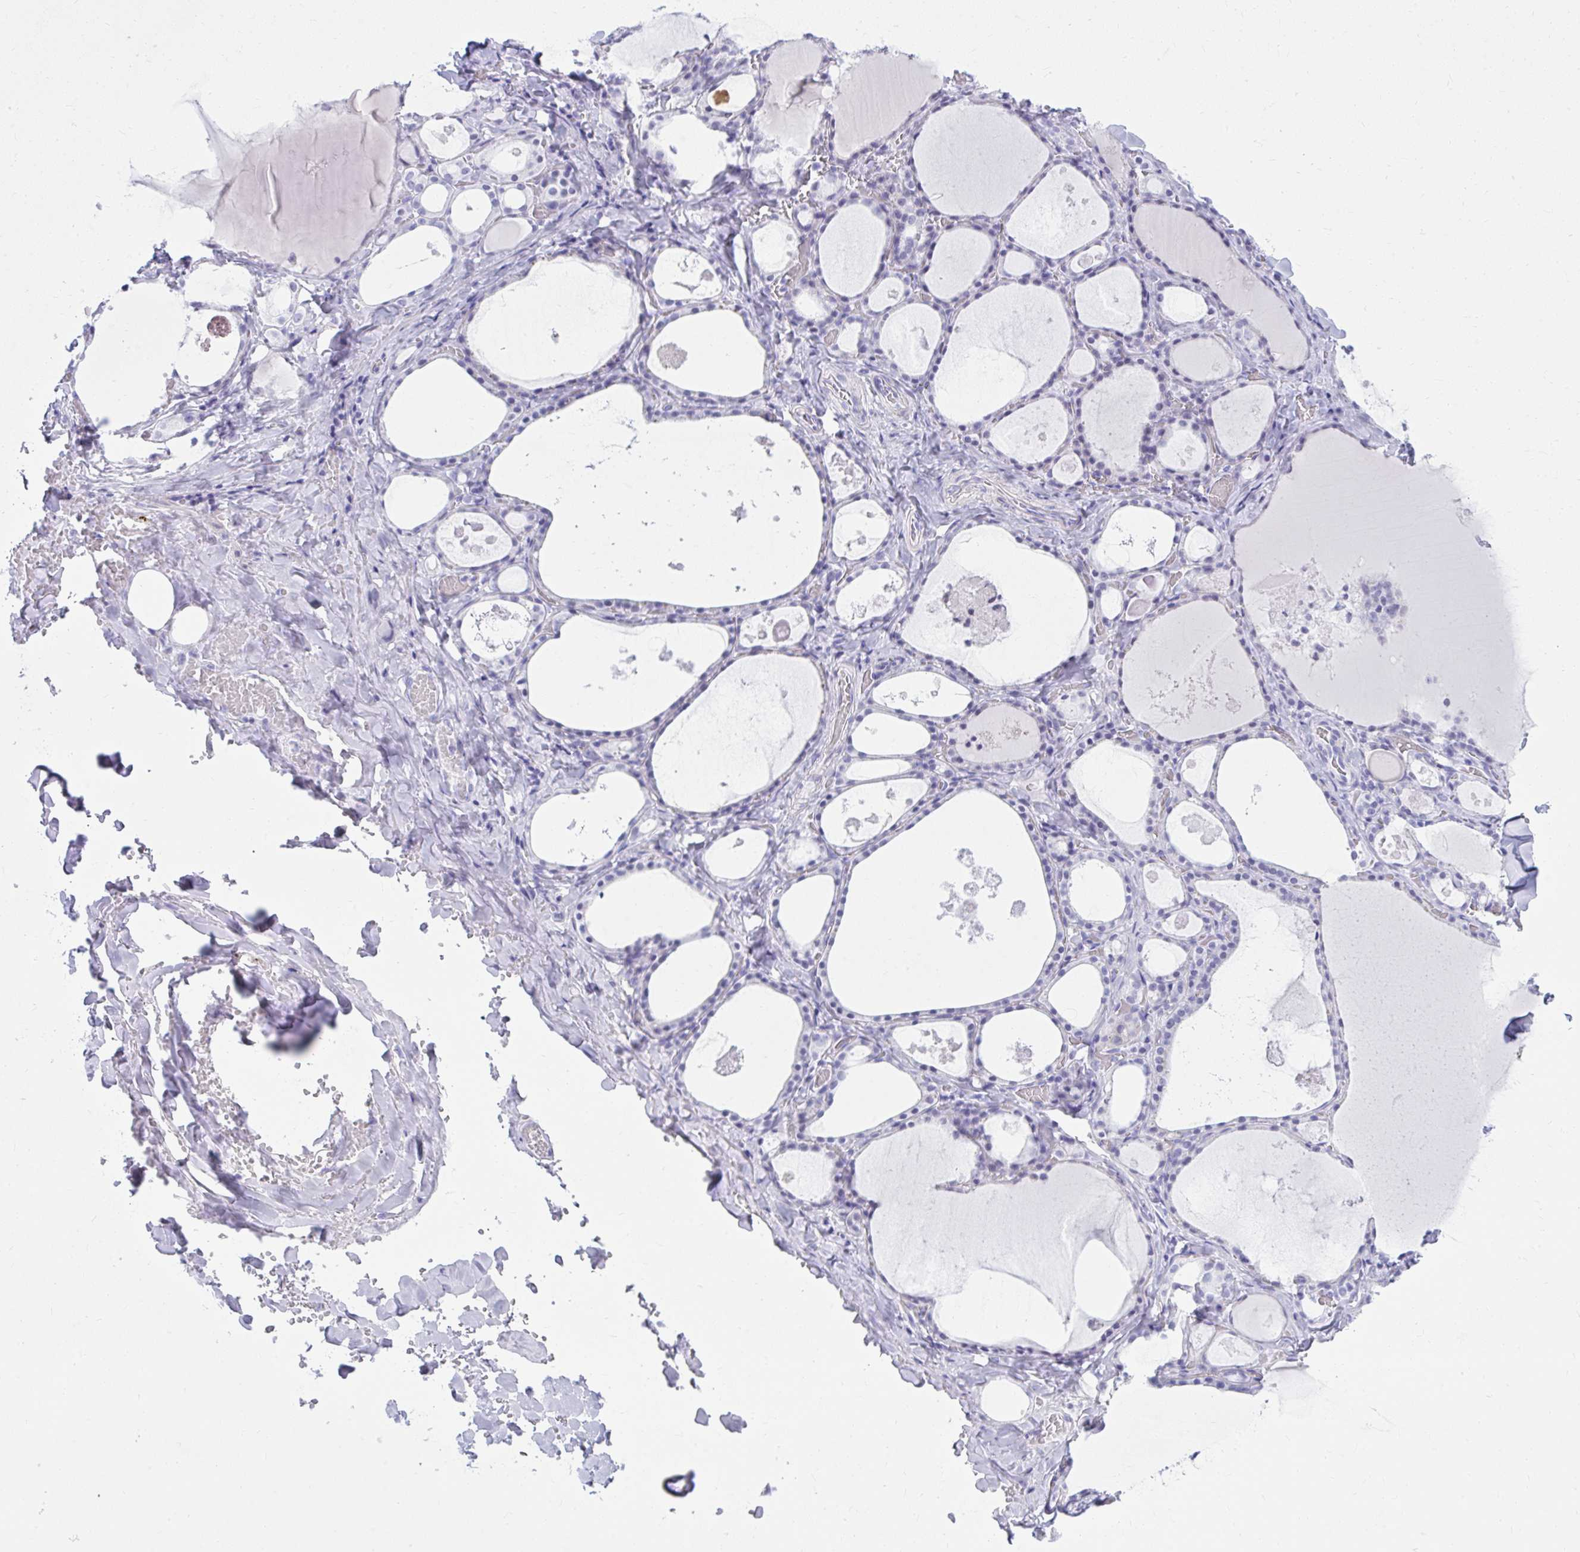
{"staining": {"intensity": "negative", "quantity": "none", "location": "none"}, "tissue": "thyroid gland", "cell_type": "Glandular cells", "image_type": "normal", "snomed": [{"axis": "morphology", "description": "Normal tissue, NOS"}, {"axis": "topography", "description": "Thyroid gland"}], "caption": "Immunohistochemical staining of normal thyroid gland displays no significant positivity in glandular cells. (DAB (3,3'-diaminobenzidine) IHC visualized using brightfield microscopy, high magnification).", "gene": "OR5F1", "patient": {"sex": "male", "age": 56}}